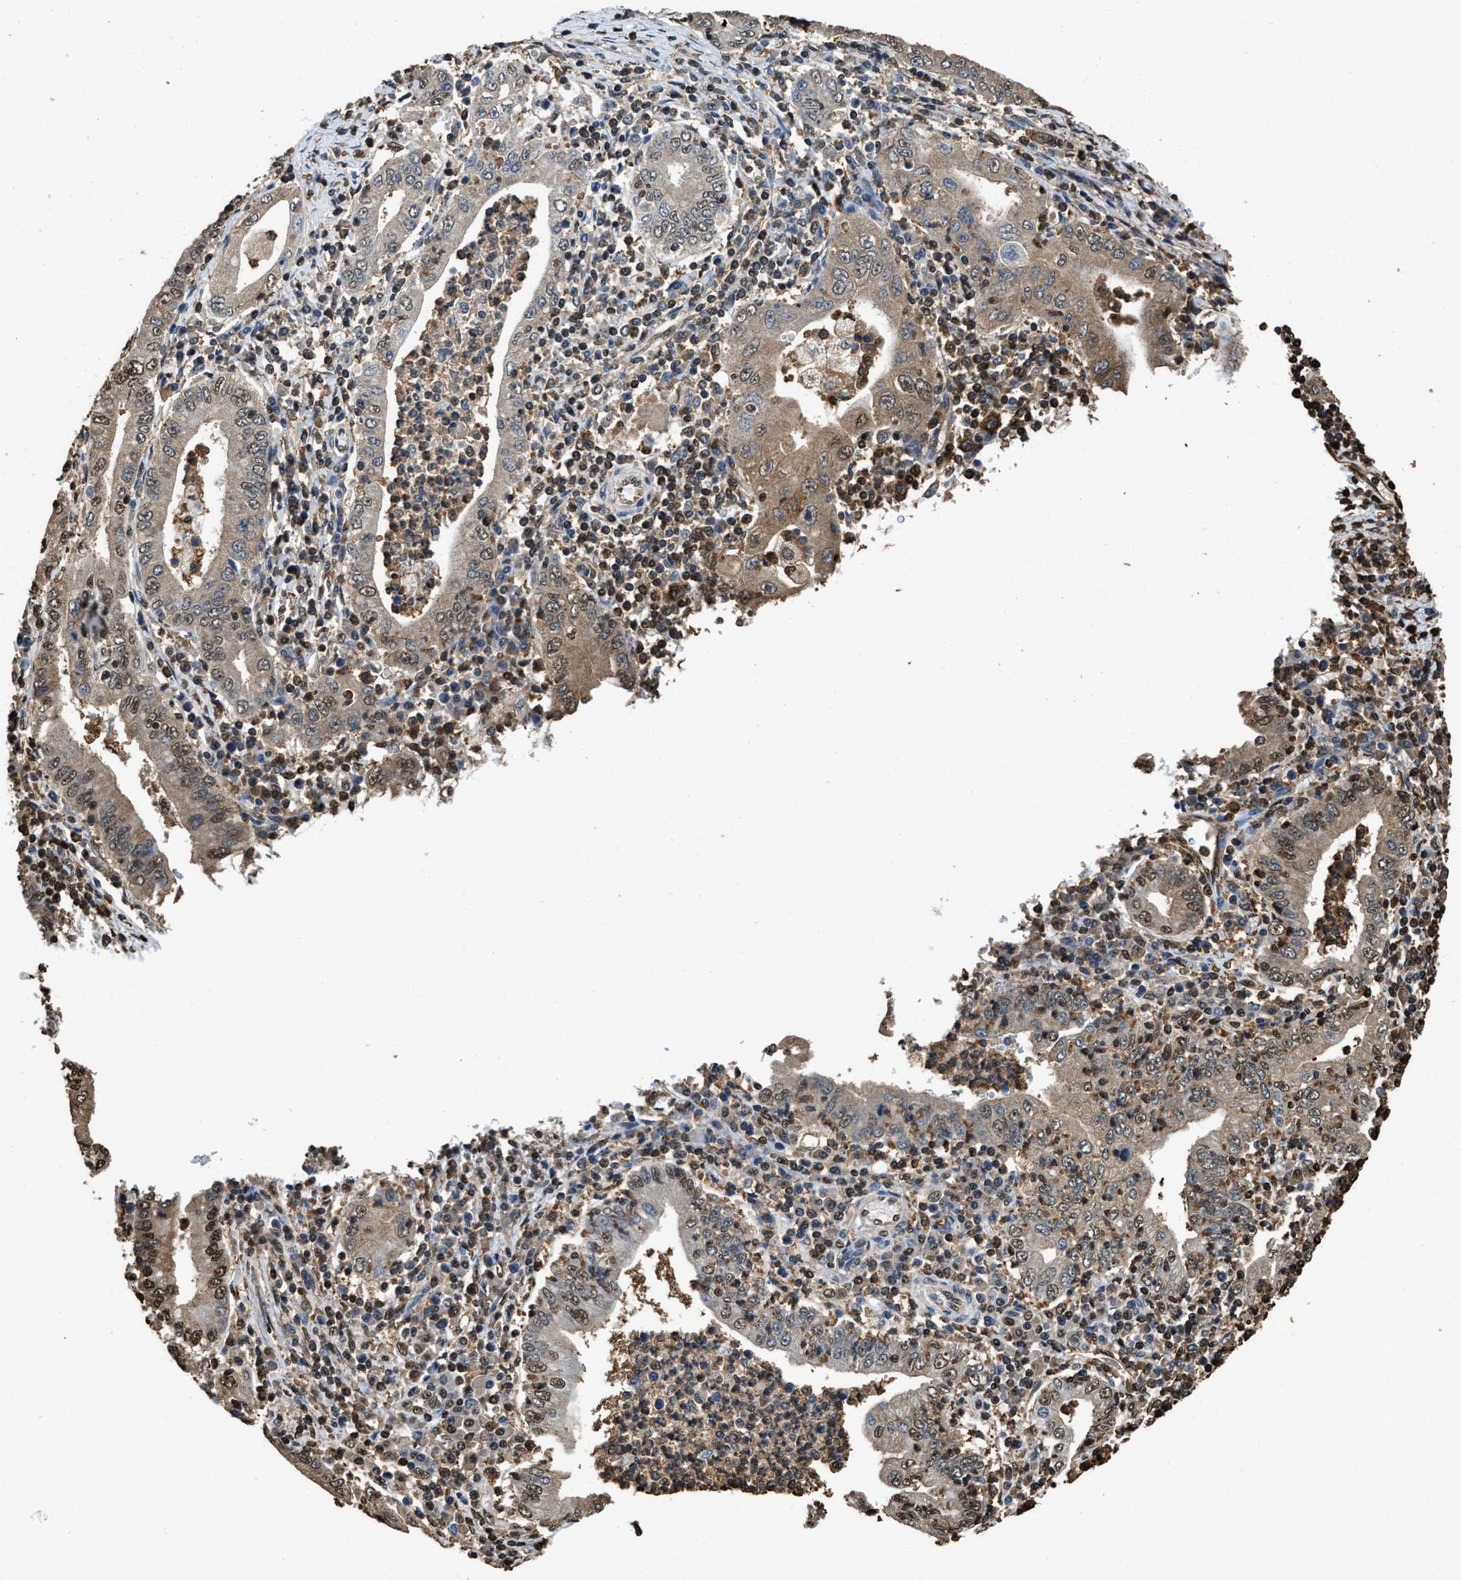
{"staining": {"intensity": "moderate", "quantity": "25%-75%", "location": "cytoplasmic/membranous,nuclear"}, "tissue": "stomach cancer", "cell_type": "Tumor cells", "image_type": "cancer", "snomed": [{"axis": "morphology", "description": "Normal tissue, NOS"}, {"axis": "morphology", "description": "Adenocarcinoma, NOS"}, {"axis": "topography", "description": "Esophagus"}, {"axis": "topography", "description": "Stomach, upper"}, {"axis": "topography", "description": "Peripheral nerve tissue"}], "caption": "Immunohistochemistry staining of stomach cancer (adenocarcinoma), which shows medium levels of moderate cytoplasmic/membranous and nuclear positivity in approximately 25%-75% of tumor cells indicating moderate cytoplasmic/membranous and nuclear protein staining. The staining was performed using DAB (3,3'-diaminobenzidine) (brown) for protein detection and nuclei were counterstained in hematoxylin (blue).", "gene": "GAPDH", "patient": {"sex": "male", "age": 62}}